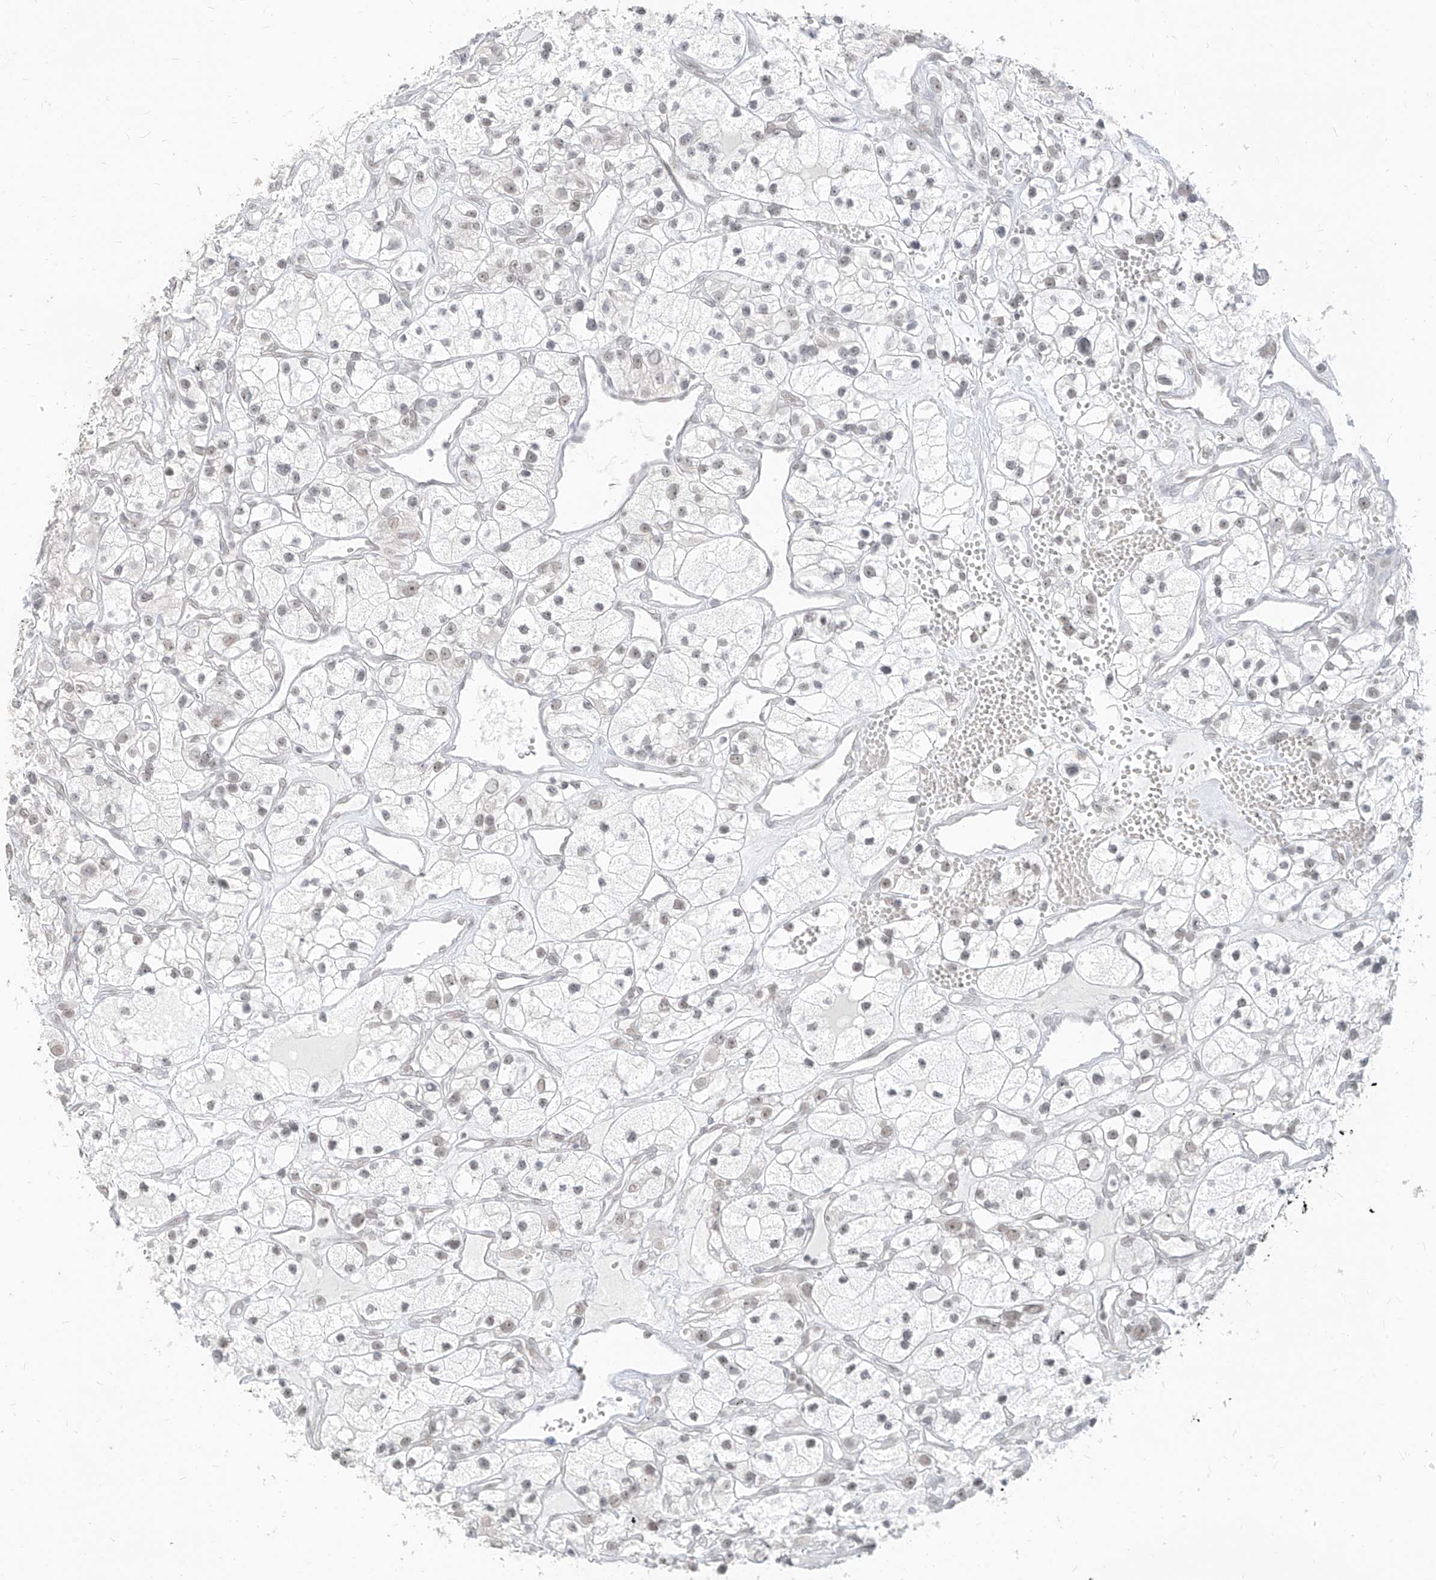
{"staining": {"intensity": "negative", "quantity": "none", "location": "none"}, "tissue": "renal cancer", "cell_type": "Tumor cells", "image_type": "cancer", "snomed": [{"axis": "morphology", "description": "Adenocarcinoma, NOS"}, {"axis": "topography", "description": "Kidney"}], "caption": "Tumor cells are negative for protein expression in human renal cancer.", "gene": "SUPT5H", "patient": {"sex": "female", "age": 57}}